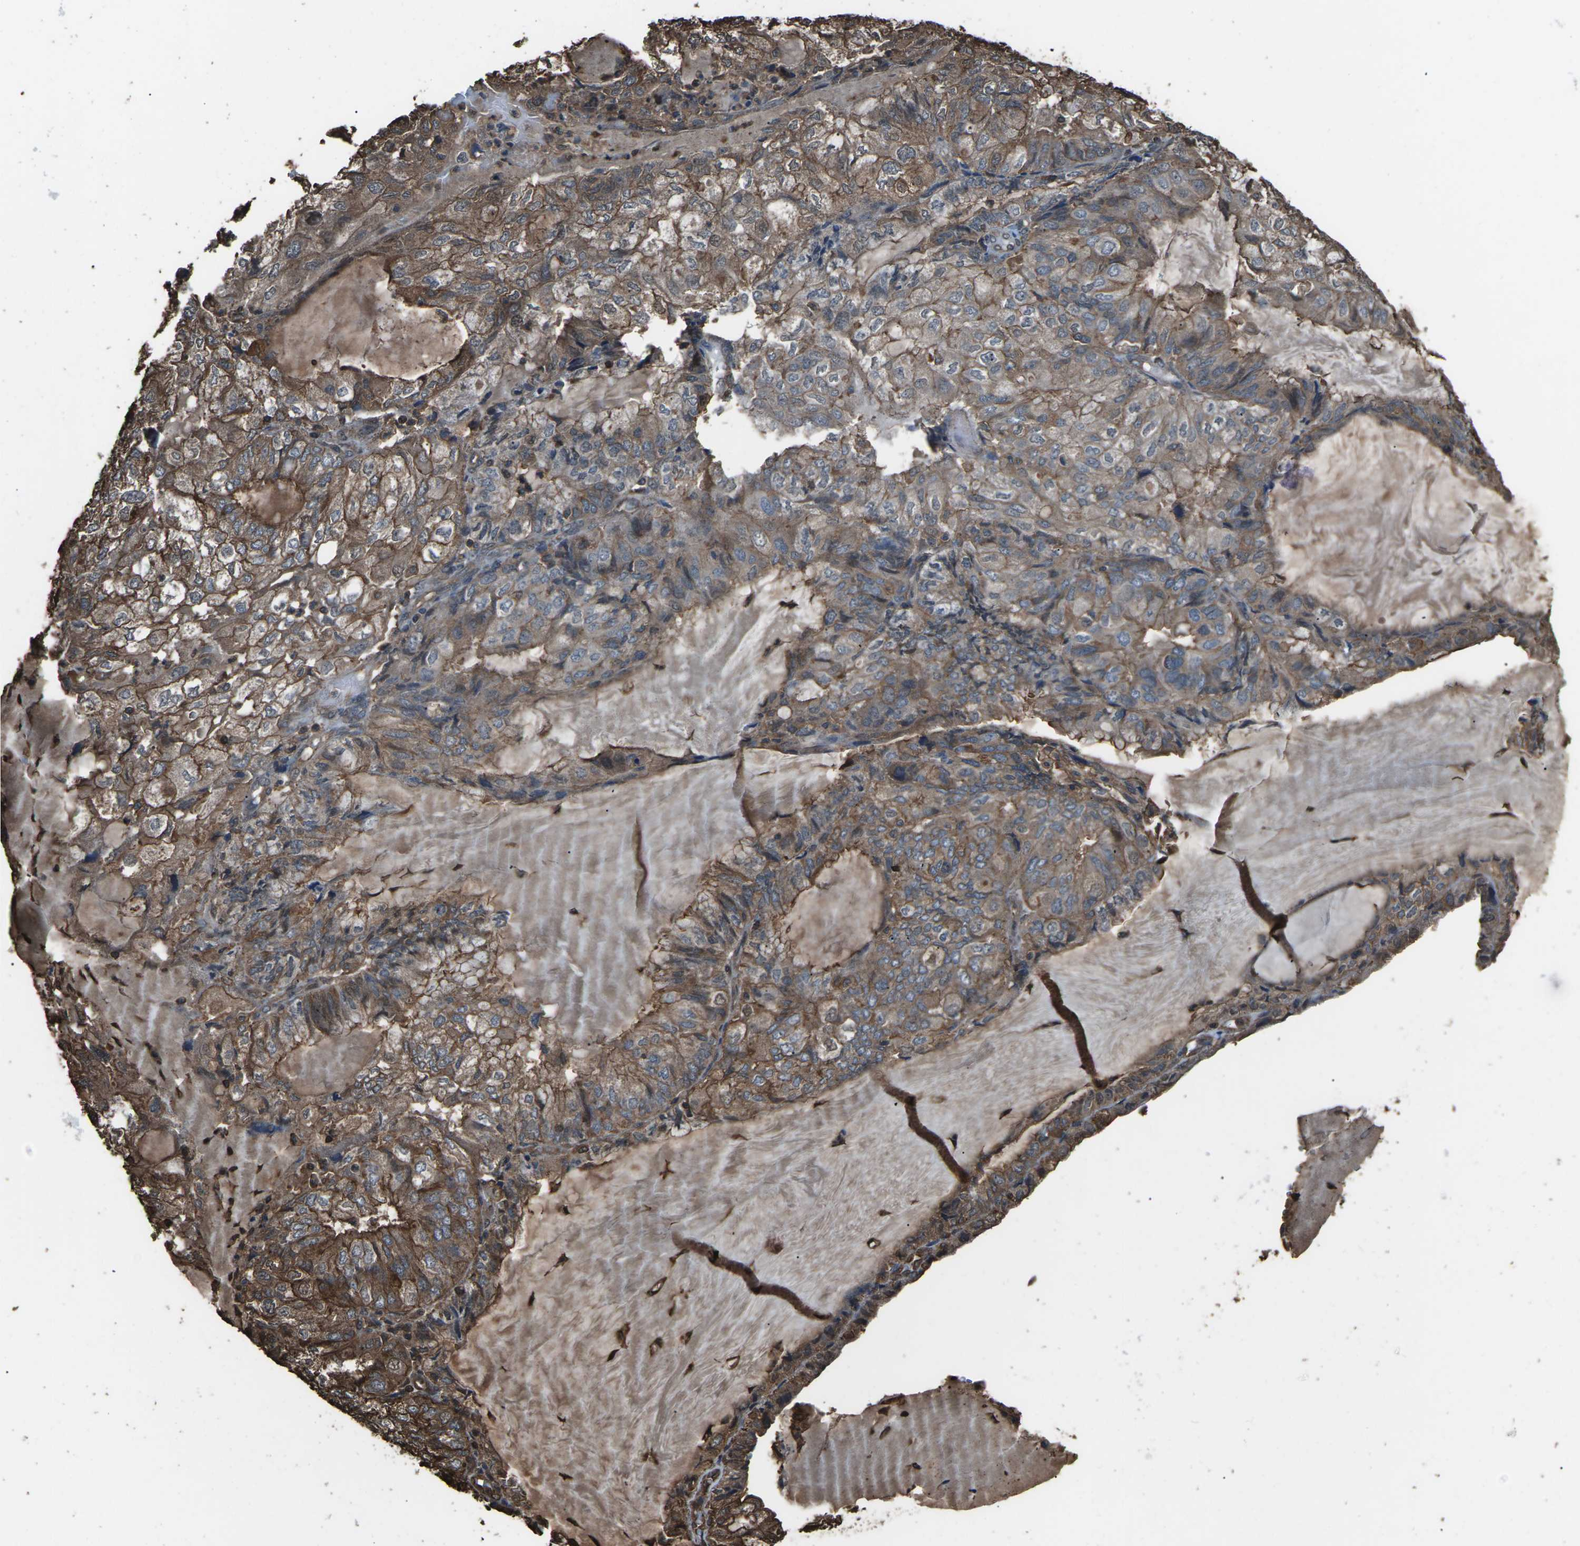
{"staining": {"intensity": "moderate", "quantity": ">75%", "location": "cytoplasmic/membranous"}, "tissue": "endometrial cancer", "cell_type": "Tumor cells", "image_type": "cancer", "snomed": [{"axis": "morphology", "description": "Adenocarcinoma, NOS"}, {"axis": "topography", "description": "Endometrium"}], "caption": "DAB (3,3'-diaminobenzidine) immunohistochemical staining of human adenocarcinoma (endometrial) displays moderate cytoplasmic/membranous protein expression in approximately >75% of tumor cells.", "gene": "DHPS", "patient": {"sex": "female", "age": 81}}